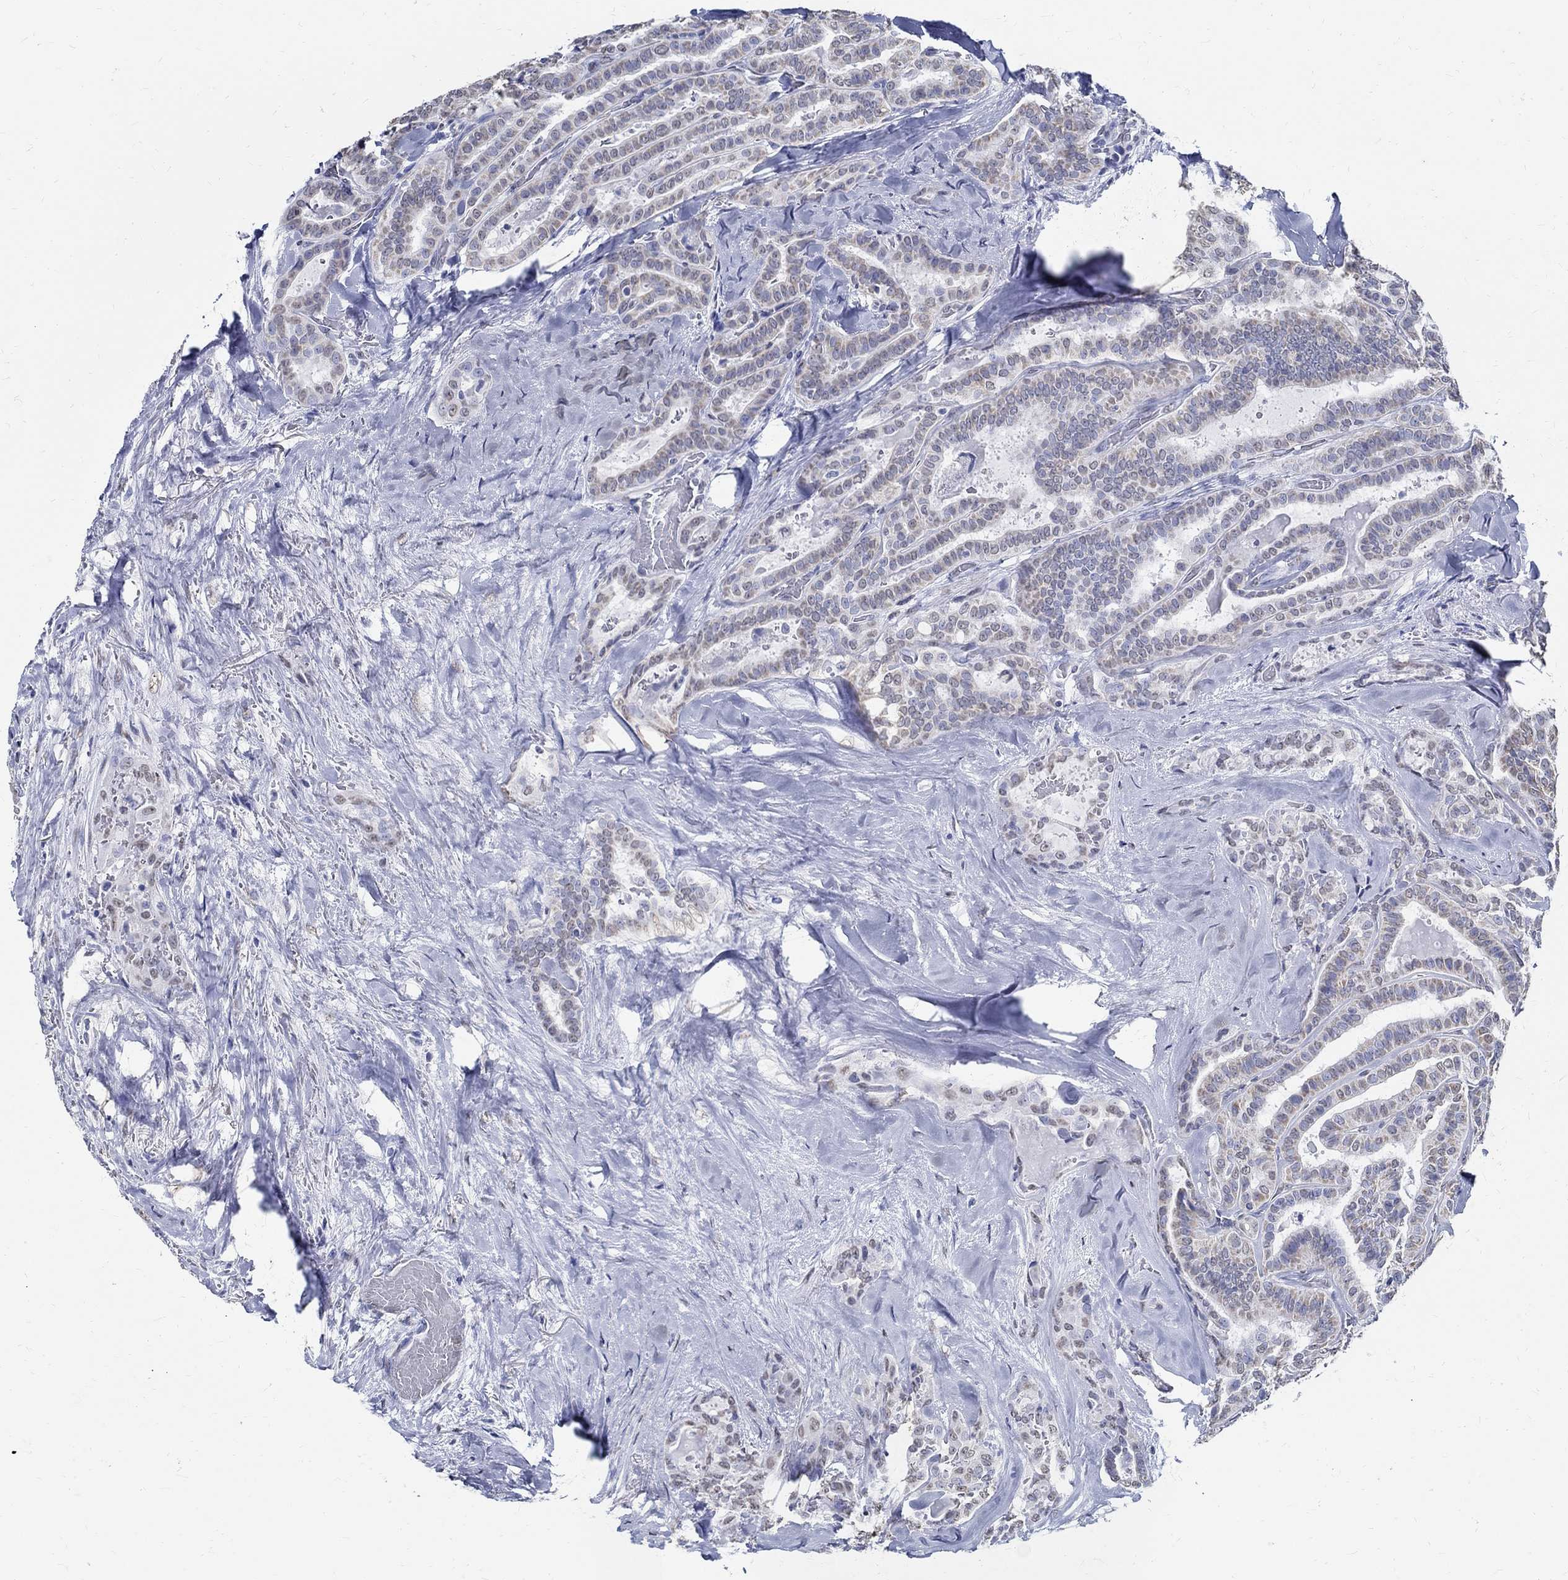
{"staining": {"intensity": "weak", "quantity": "<25%", "location": "cytoplasmic/membranous"}, "tissue": "thyroid cancer", "cell_type": "Tumor cells", "image_type": "cancer", "snomed": [{"axis": "morphology", "description": "Papillary adenocarcinoma, NOS"}, {"axis": "topography", "description": "Thyroid gland"}], "caption": "Immunohistochemistry of papillary adenocarcinoma (thyroid) displays no expression in tumor cells.", "gene": "TSPAN16", "patient": {"sex": "female", "age": 39}}